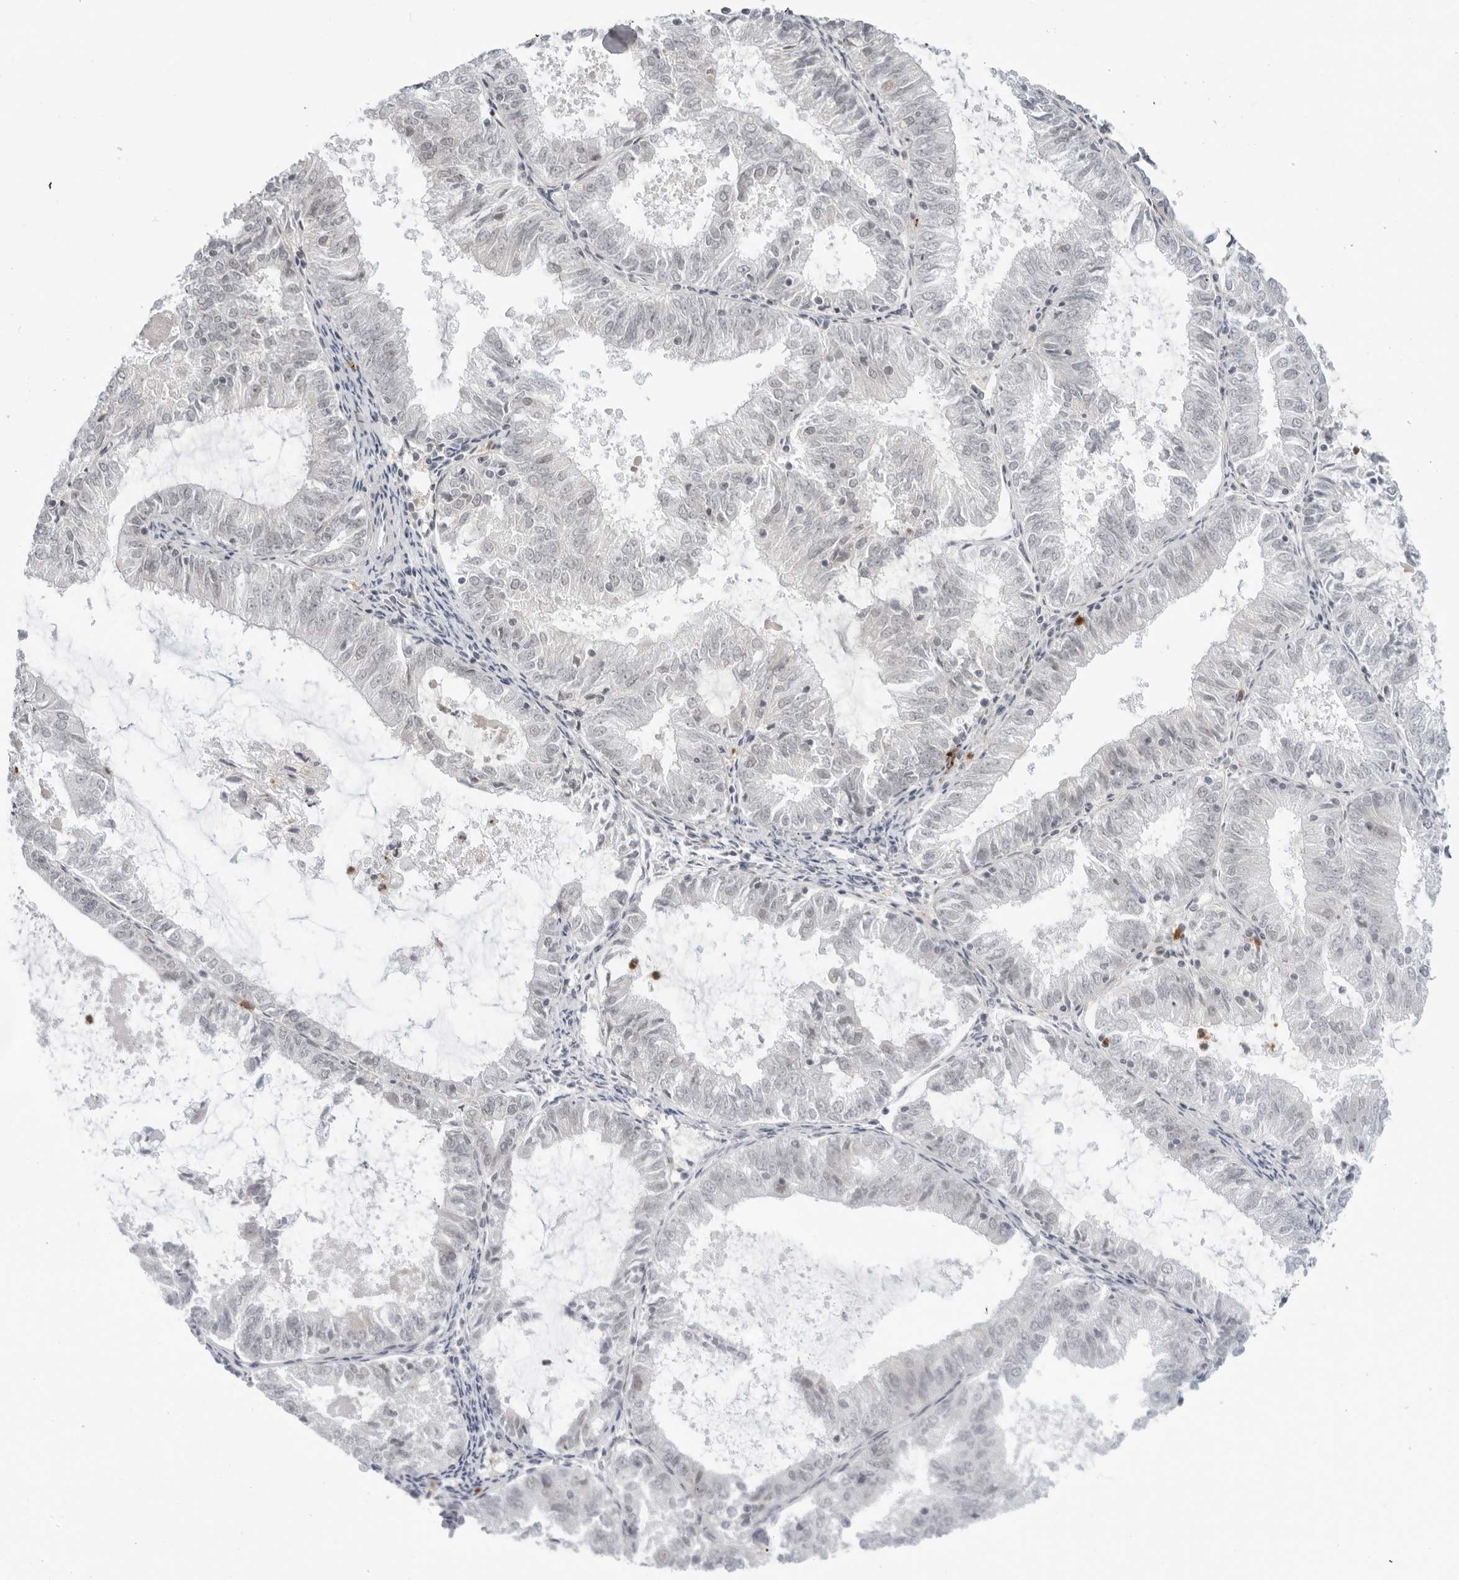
{"staining": {"intensity": "negative", "quantity": "none", "location": "none"}, "tissue": "endometrial cancer", "cell_type": "Tumor cells", "image_type": "cancer", "snomed": [{"axis": "morphology", "description": "Adenocarcinoma, NOS"}, {"axis": "topography", "description": "Endometrium"}], "caption": "Image shows no significant protein positivity in tumor cells of endometrial adenocarcinoma.", "gene": "SUGCT", "patient": {"sex": "female", "age": 57}}